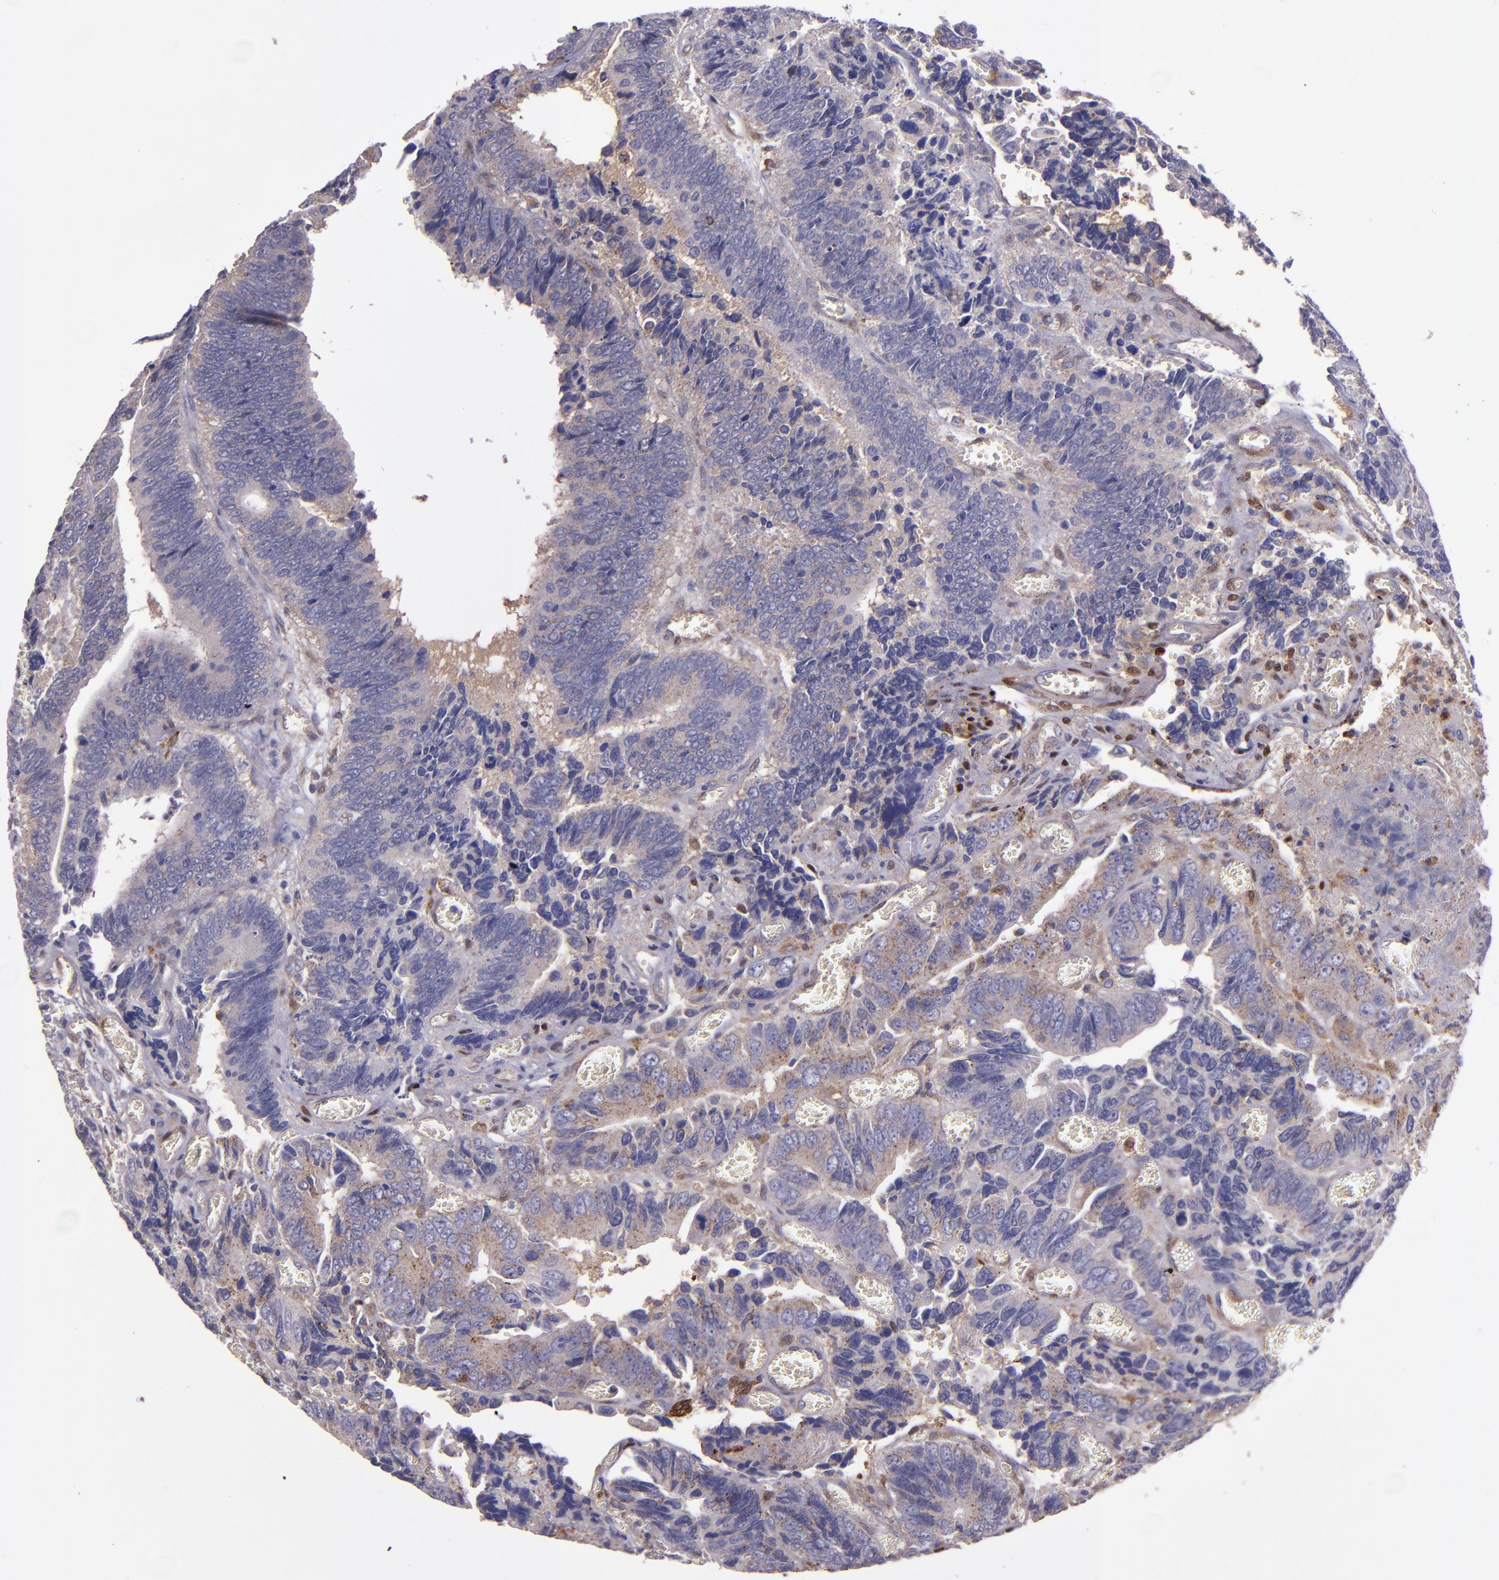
{"staining": {"intensity": "weak", "quantity": ">75%", "location": "cytoplasmic/membranous"}, "tissue": "colorectal cancer", "cell_type": "Tumor cells", "image_type": "cancer", "snomed": [{"axis": "morphology", "description": "Adenocarcinoma, NOS"}, {"axis": "topography", "description": "Colon"}], "caption": "Protein expression by immunohistochemistry exhibits weak cytoplasmic/membranous positivity in about >75% of tumor cells in adenocarcinoma (colorectal).", "gene": "WASHC1", "patient": {"sex": "male", "age": 72}}